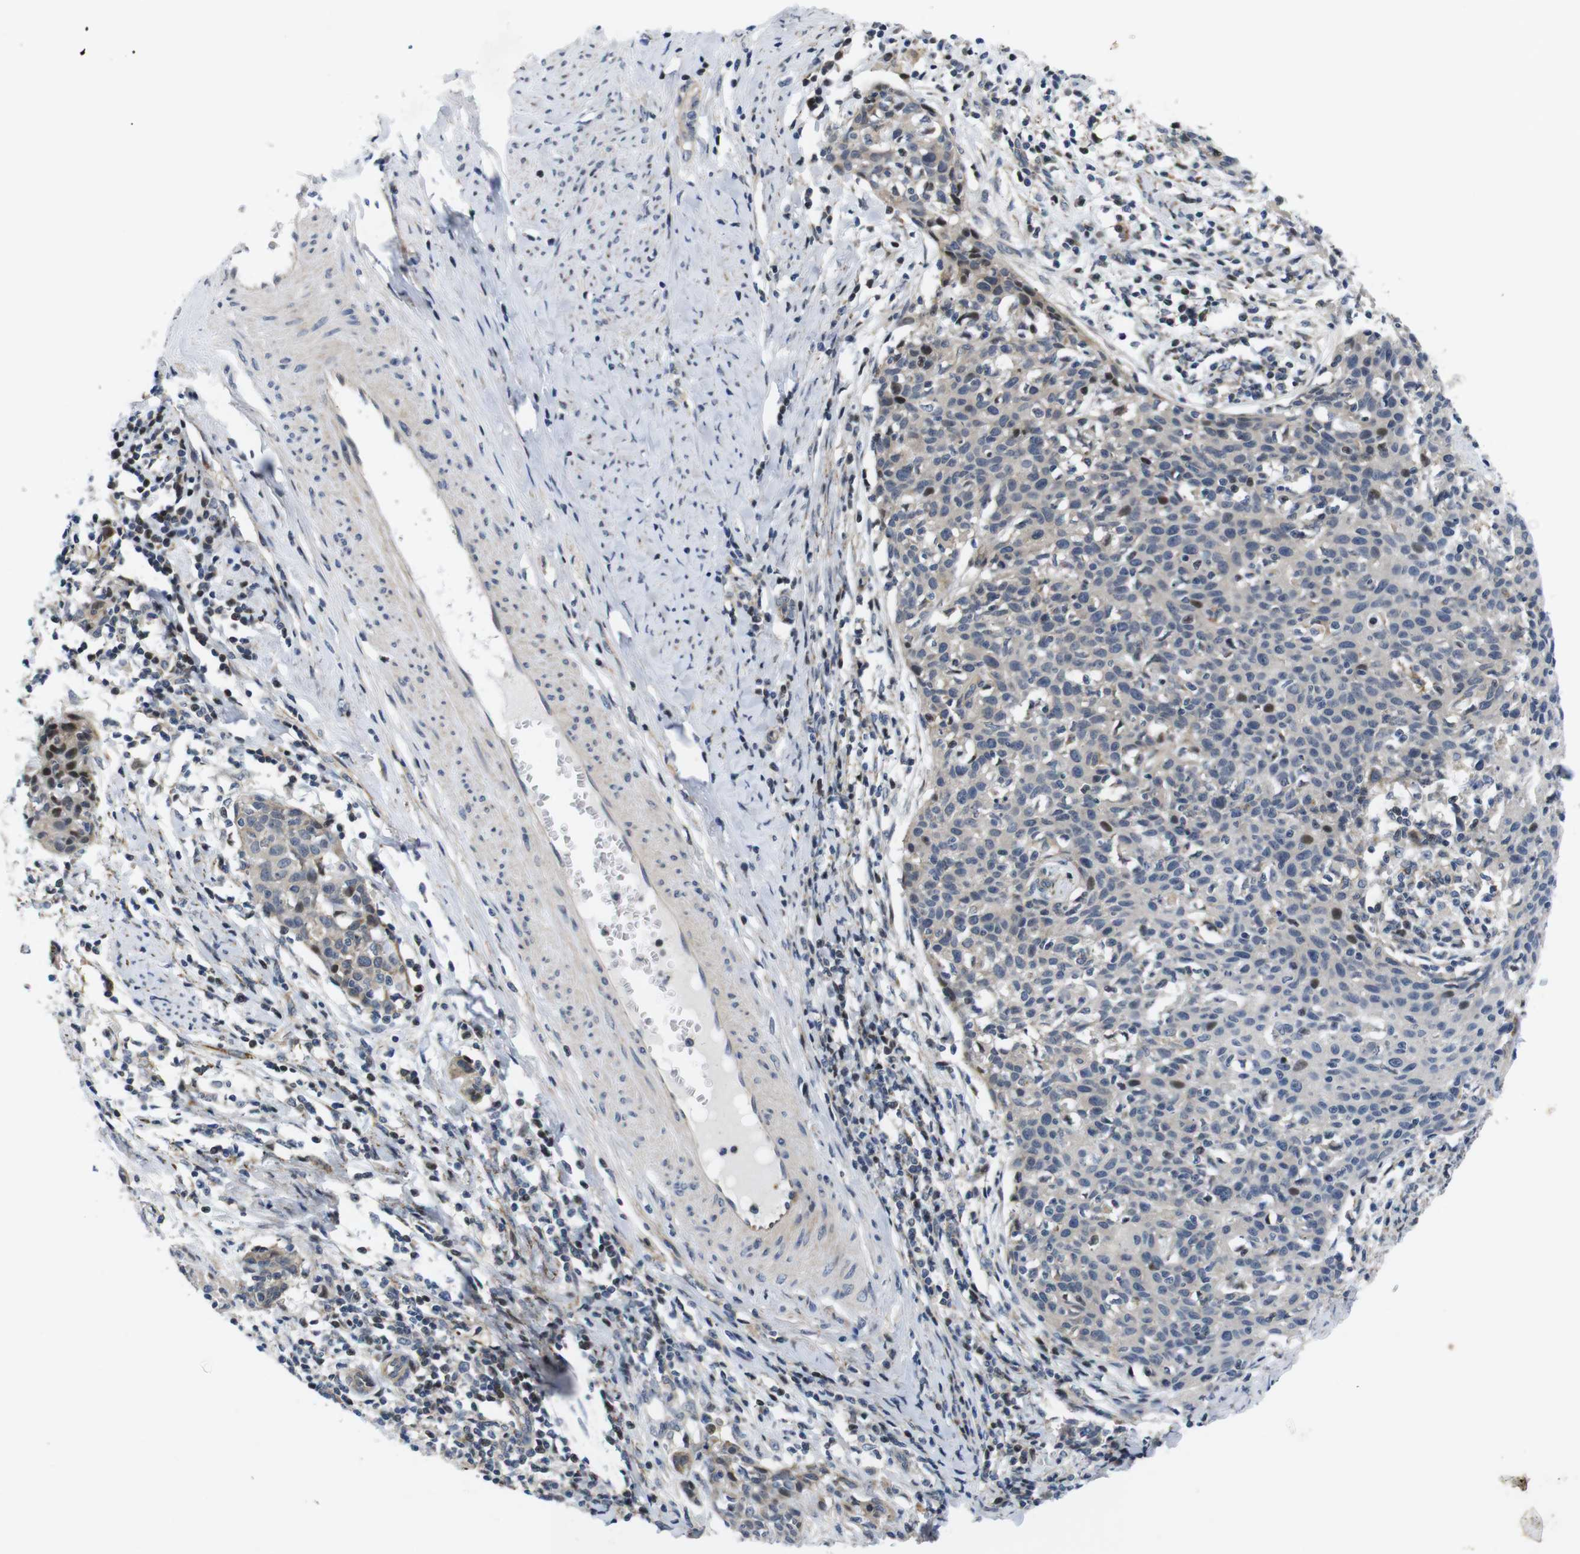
{"staining": {"intensity": "weak", "quantity": "25%-75%", "location": "cytoplasmic/membranous"}, "tissue": "cervical cancer", "cell_type": "Tumor cells", "image_type": "cancer", "snomed": [{"axis": "morphology", "description": "Squamous cell carcinoma, NOS"}, {"axis": "topography", "description": "Cervix"}], "caption": "A brown stain highlights weak cytoplasmic/membranous staining of a protein in human squamous cell carcinoma (cervical) tumor cells. (DAB (3,3'-diaminobenzidine) IHC, brown staining for protein, blue staining for nuclei).", "gene": "ROBO2", "patient": {"sex": "female", "age": 38}}